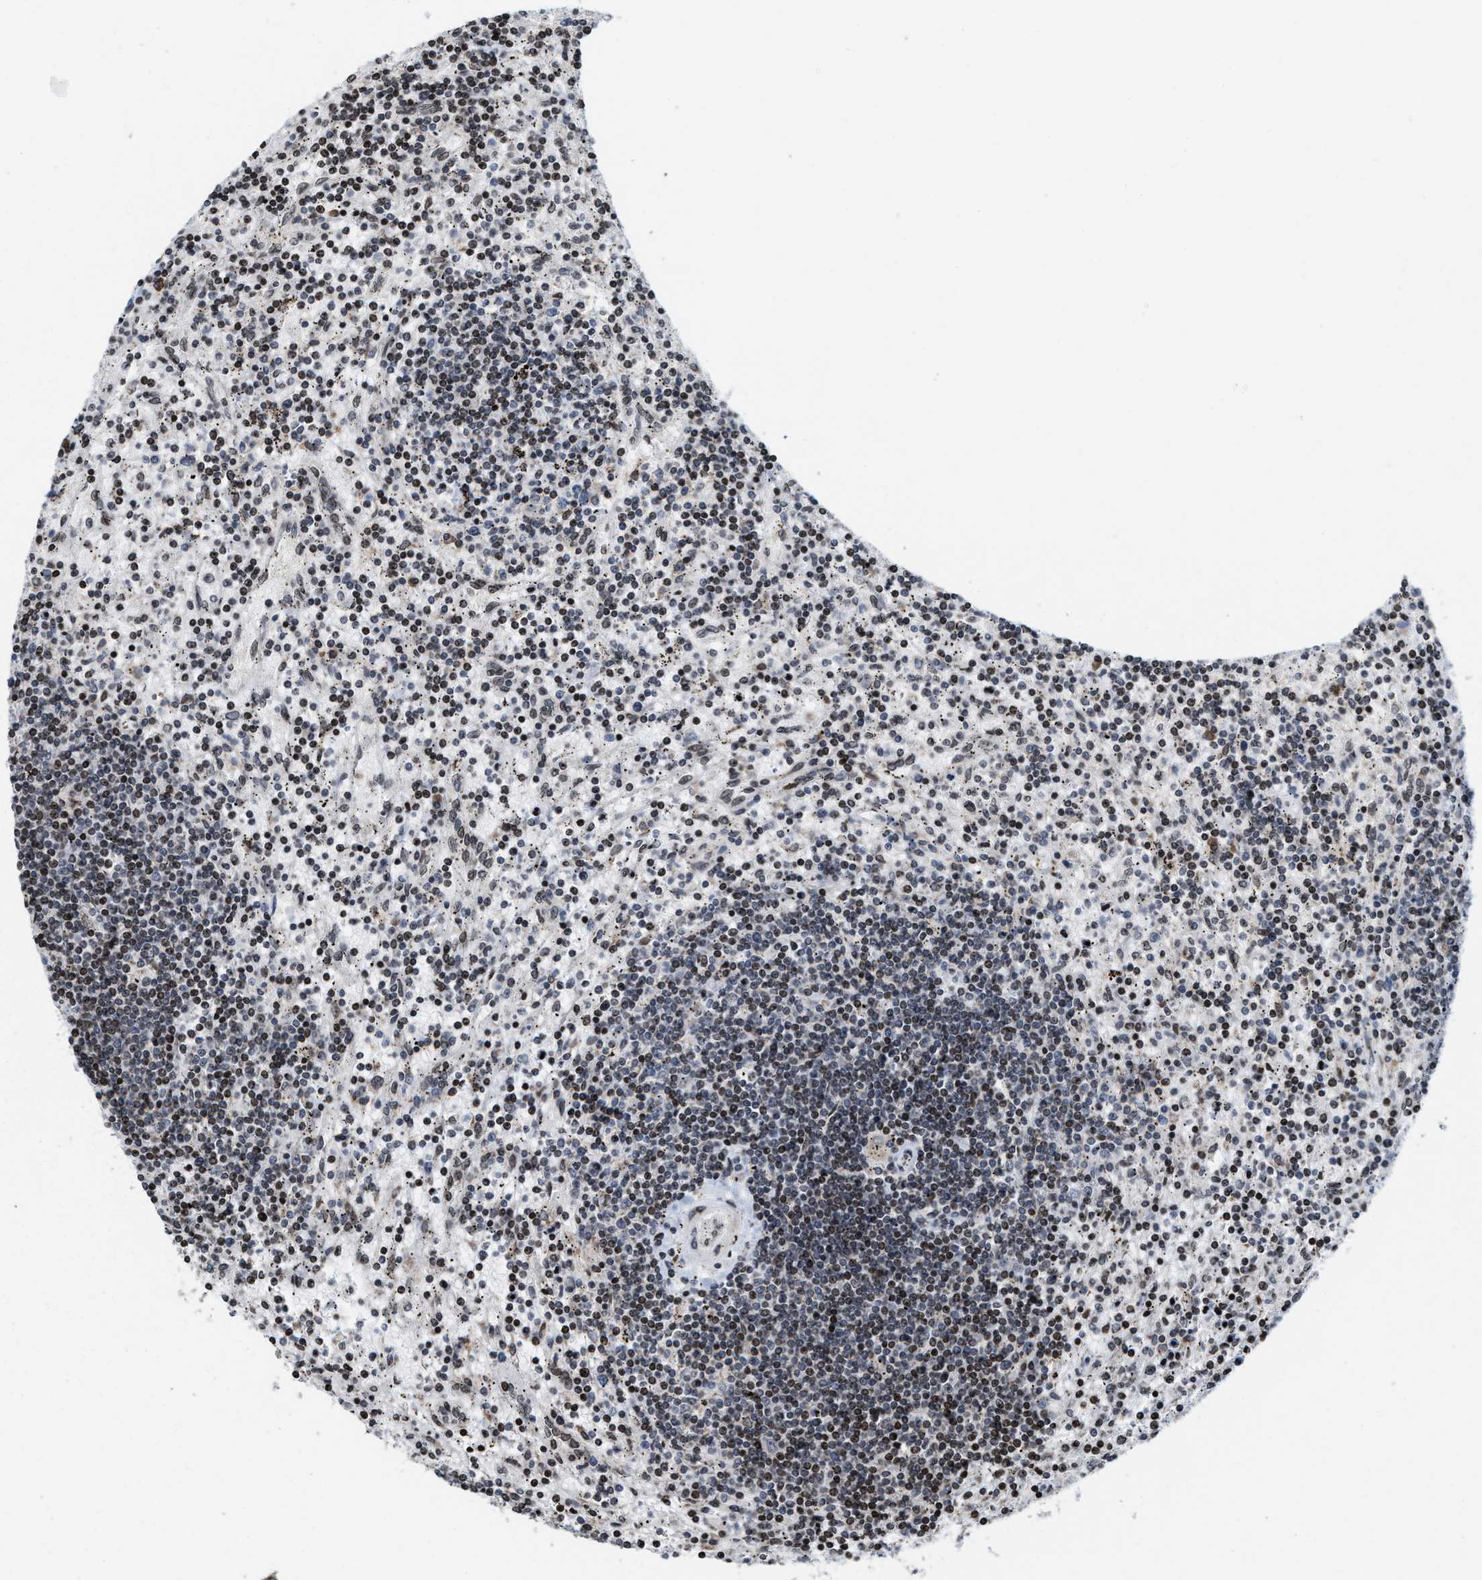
{"staining": {"intensity": "weak", "quantity": "25%-75%", "location": "nuclear"}, "tissue": "lymphoma", "cell_type": "Tumor cells", "image_type": "cancer", "snomed": [{"axis": "morphology", "description": "Malignant lymphoma, non-Hodgkin's type, Low grade"}, {"axis": "topography", "description": "Spleen"}], "caption": "The histopathology image displays immunohistochemical staining of lymphoma. There is weak nuclear expression is identified in approximately 25%-75% of tumor cells.", "gene": "PDZD2", "patient": {"sex": "male", "age": 76}}